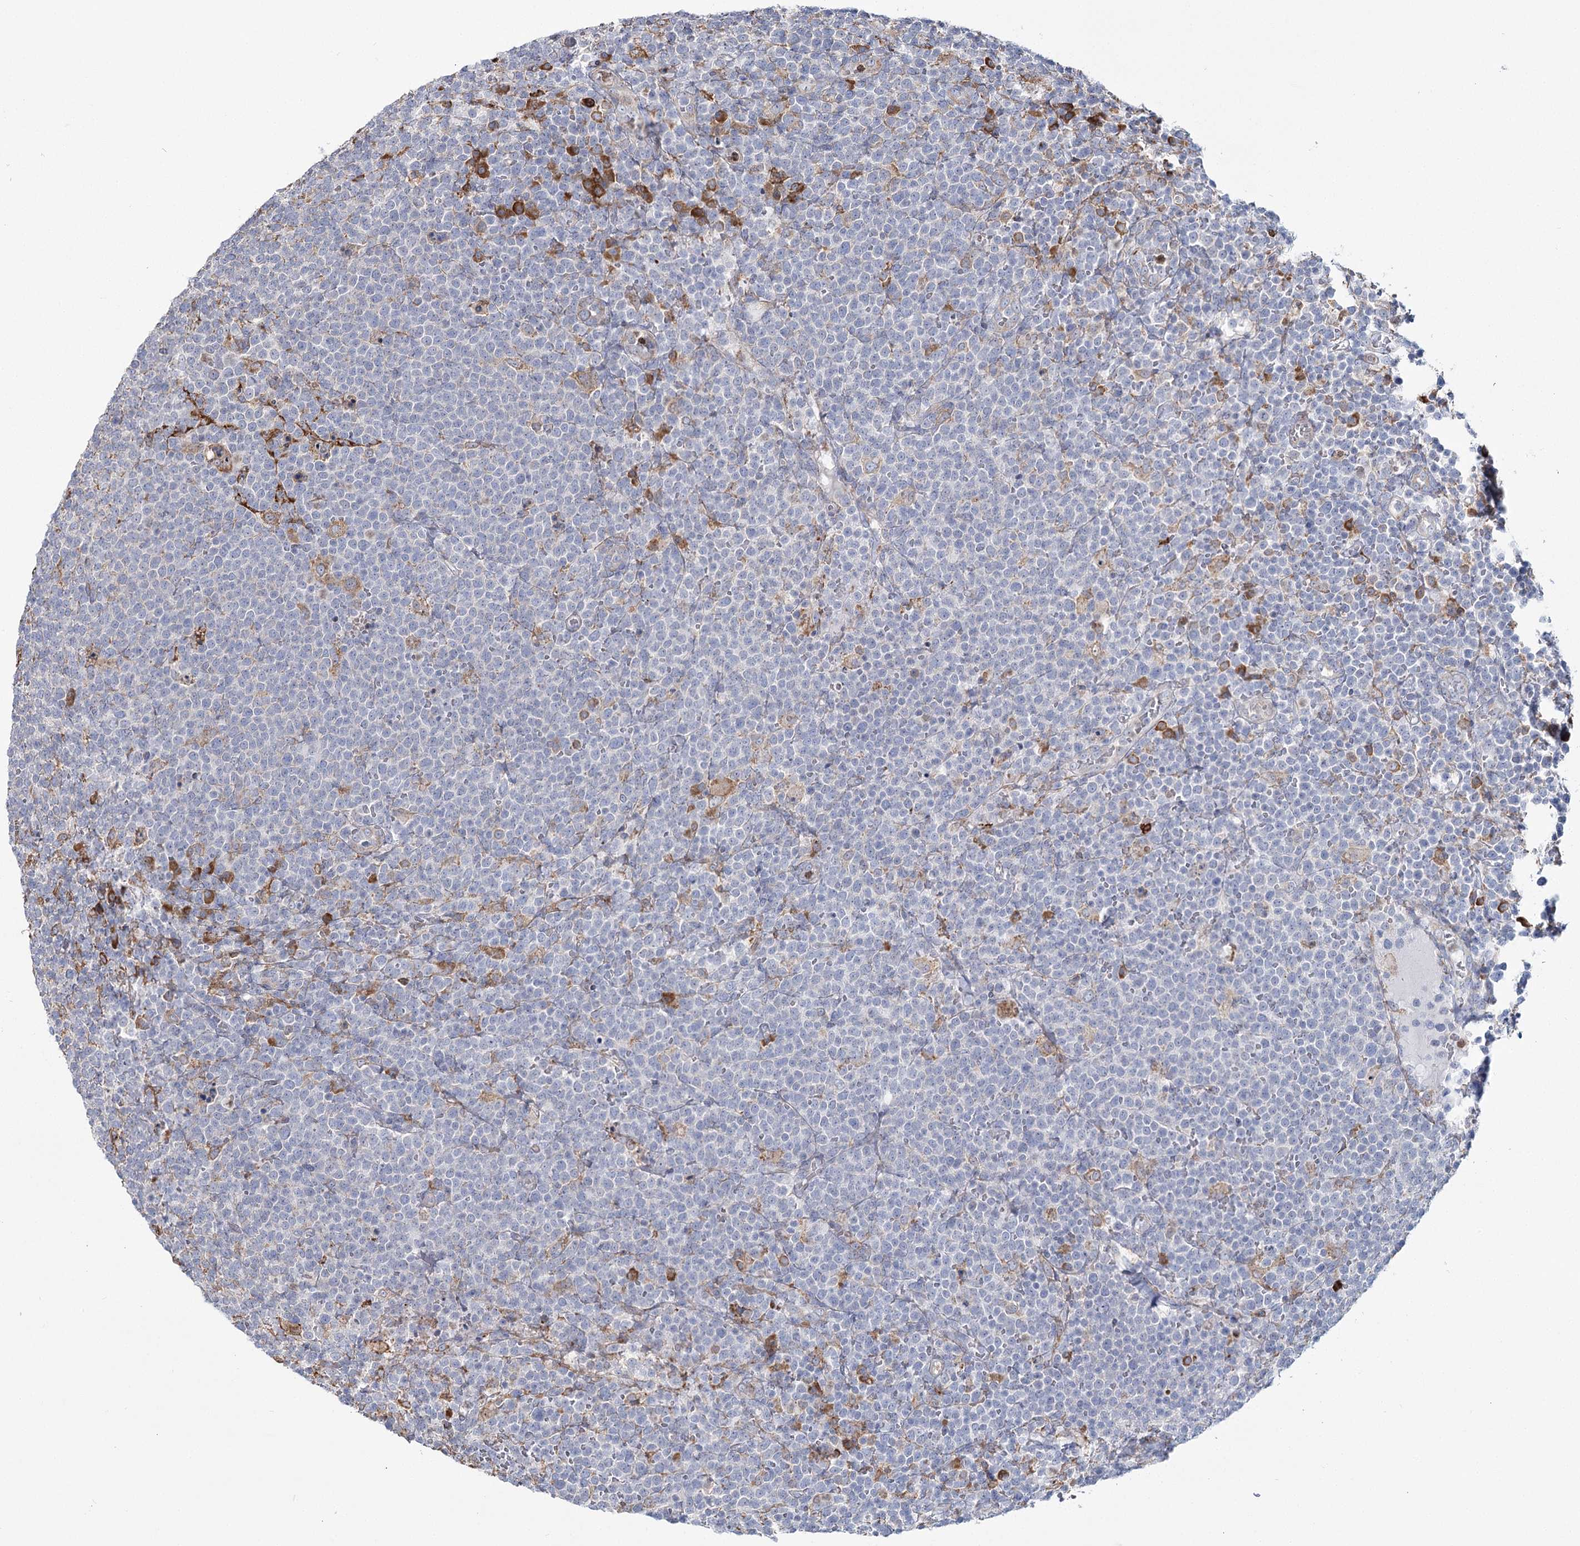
{"staining": {"intensity": "negative", "quantity": "none", "location": "none"}, "tissue": "lymphoma", "cell_type": "Tumor cells", "image_type": "cancer", "snomed": [{"axis": "morphology", "description": "Malignant lymphoma, non-Hodgkin's type, High grade"}, {"axis": "topography", "description": "Lymph node"}], "caption": "The histopathology image reveals no staining of tumor cells in malignant lymphoma, non-Hodgkin's type (high-grade).", "gene": "ZCCHC9", "patient": {"sex": "male", "age": 61}}